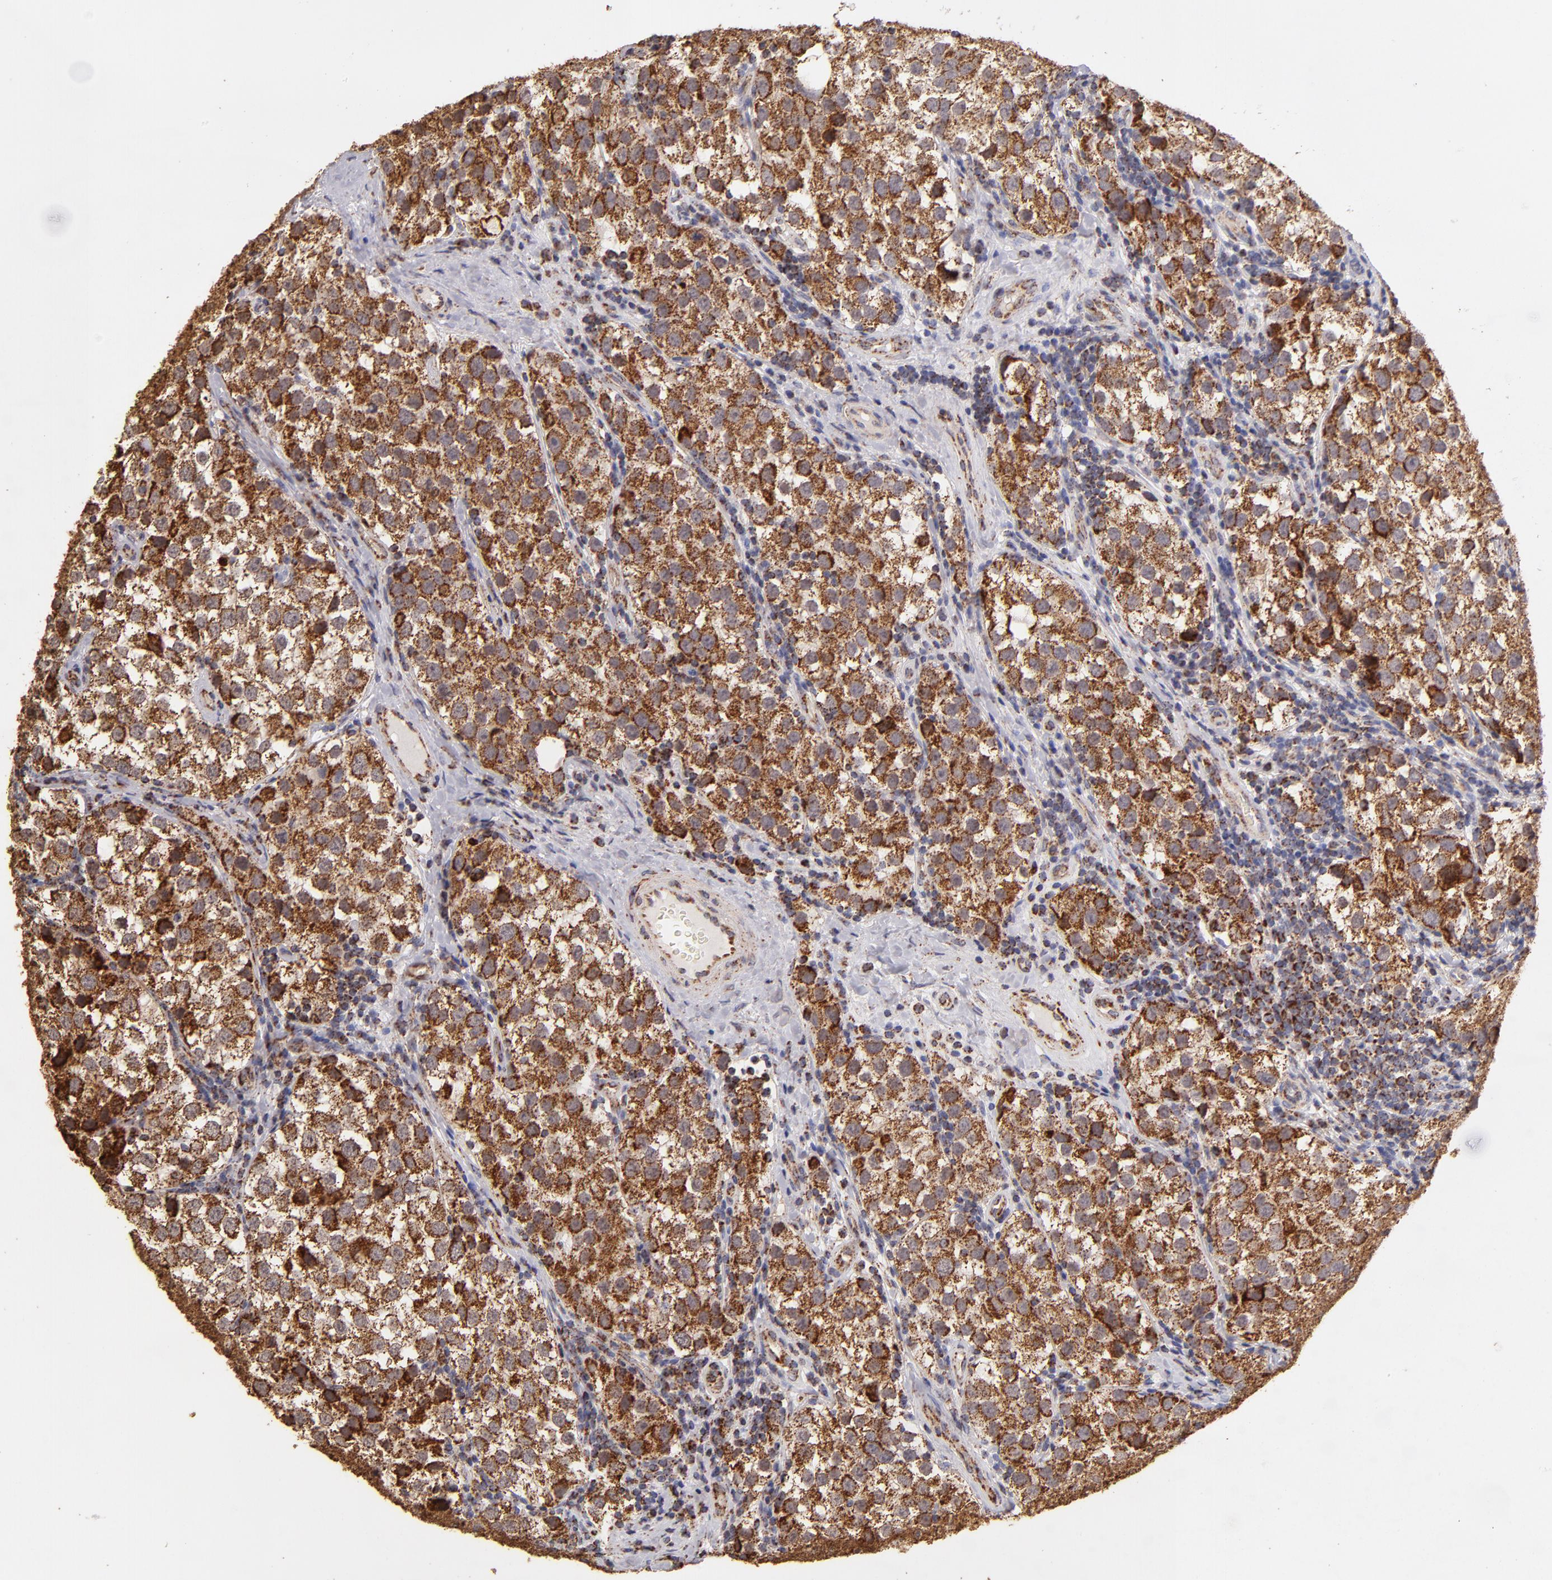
{"staining": {"intensity": "strong", "quantity": ">75%", "location": "cytoplasmic/membranous"}, "tissue": "testis cancer", "cell_type": "Tumor cells", "image_type": "cancer", "snomed": [{"axis": "morphology", "description": "Seminoma, NOS"}, {"axis": "topography", "description": "Testis"}], "caption": "Immunohistochemical staining of human seminoma (testis) shows strong cytoplasmic/membranous protein expression in approximately >75% of tumor cells.", "gene": "DLST", "patient": {"sex": "male", "age": 39}}